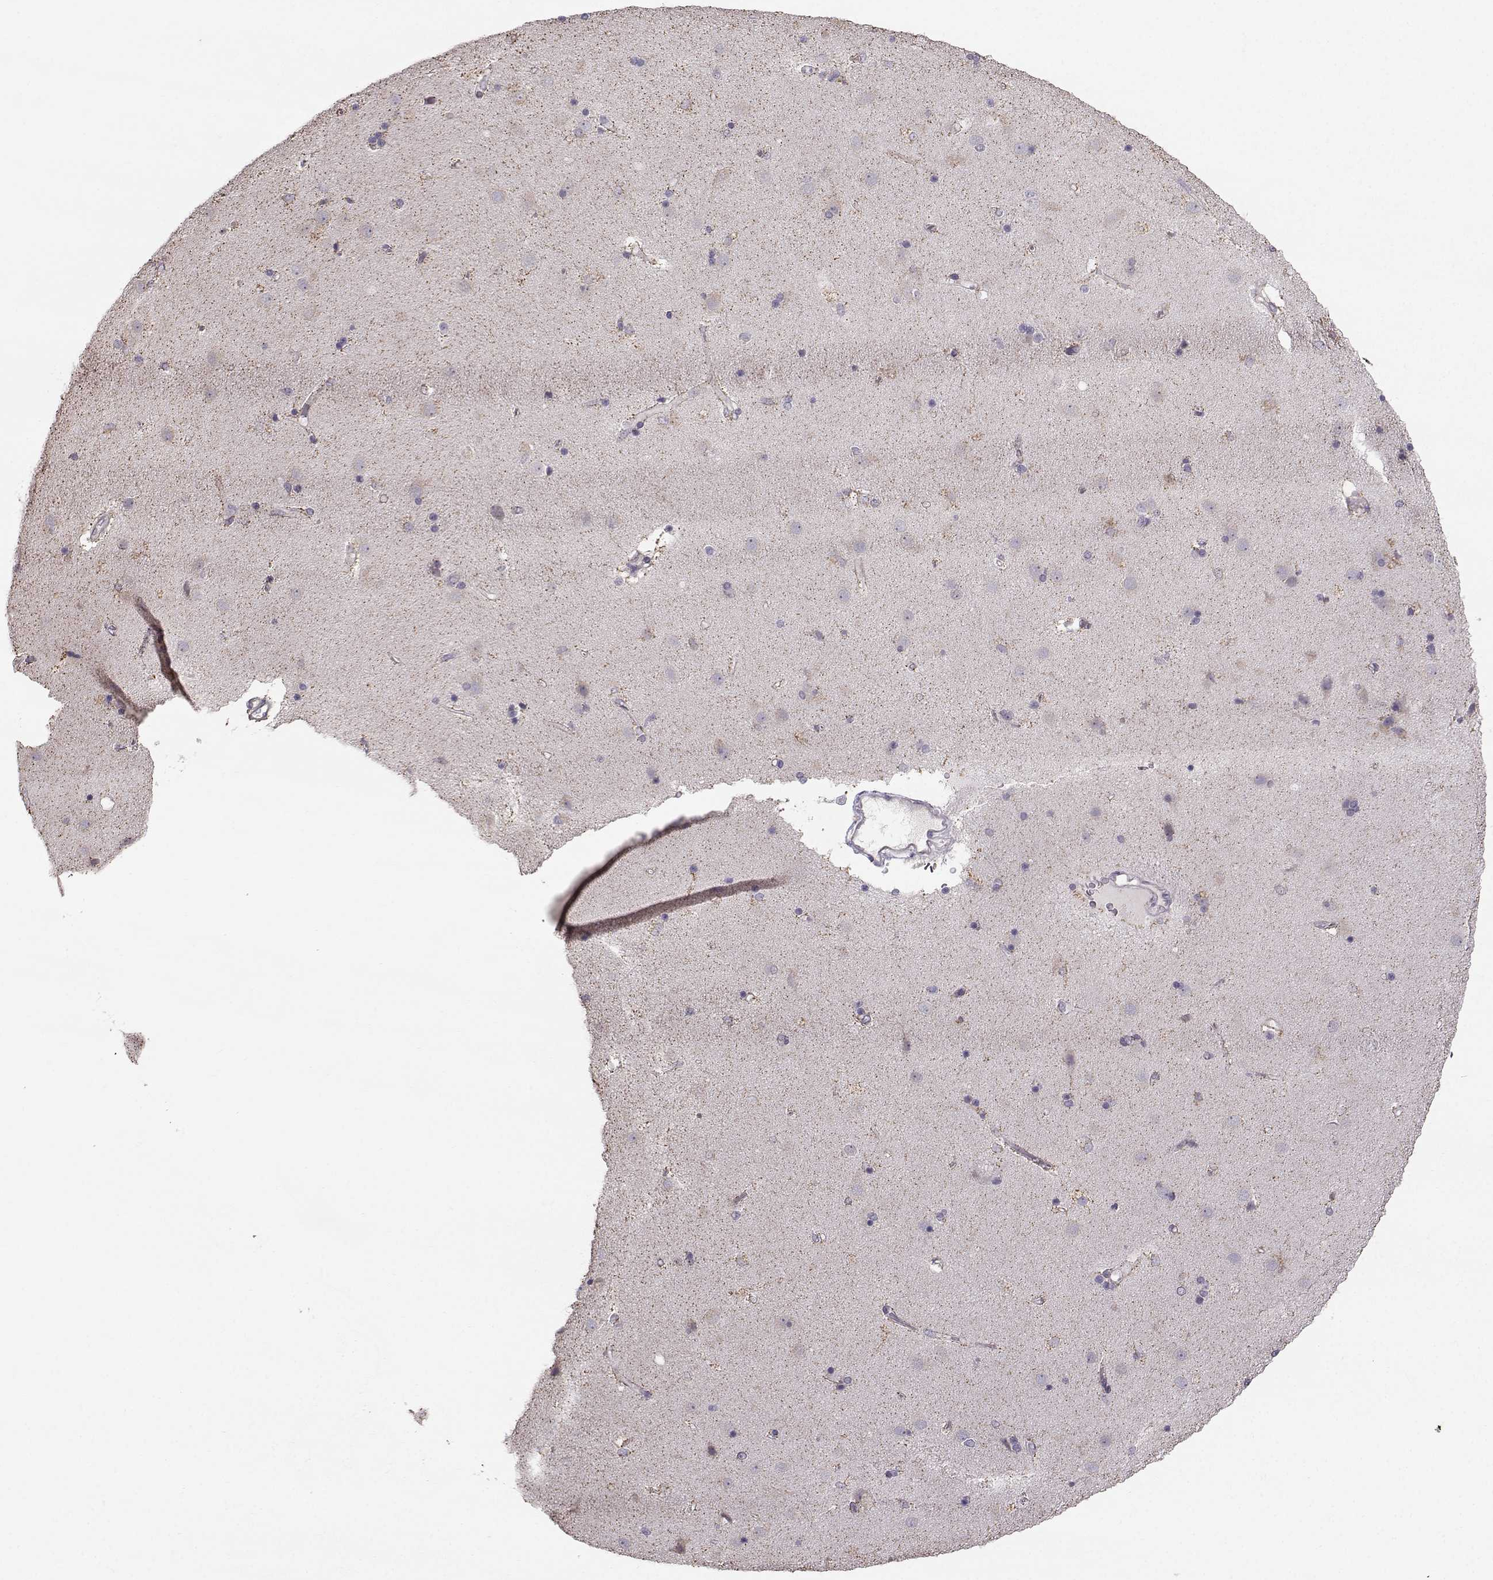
{"staining": {"intensity": "negative", "quantity": "none", "location": "none"}, "tissue": "caudate", "cell_type": "Glial cells", "image_type": "normal", "snomed": [{"axis": "morphology", "description": "Normal tissue, NOS"}, {"axis": "topography", "description": "Lateral ventricle wall"}], "caption": "This is a histopathology image of immunohistochemistry (IHC) staining of benign caudate, which shows no staining in glial cells.", "gene": "TSPYL5", "patient": {"sex": "female", "age": 71}}